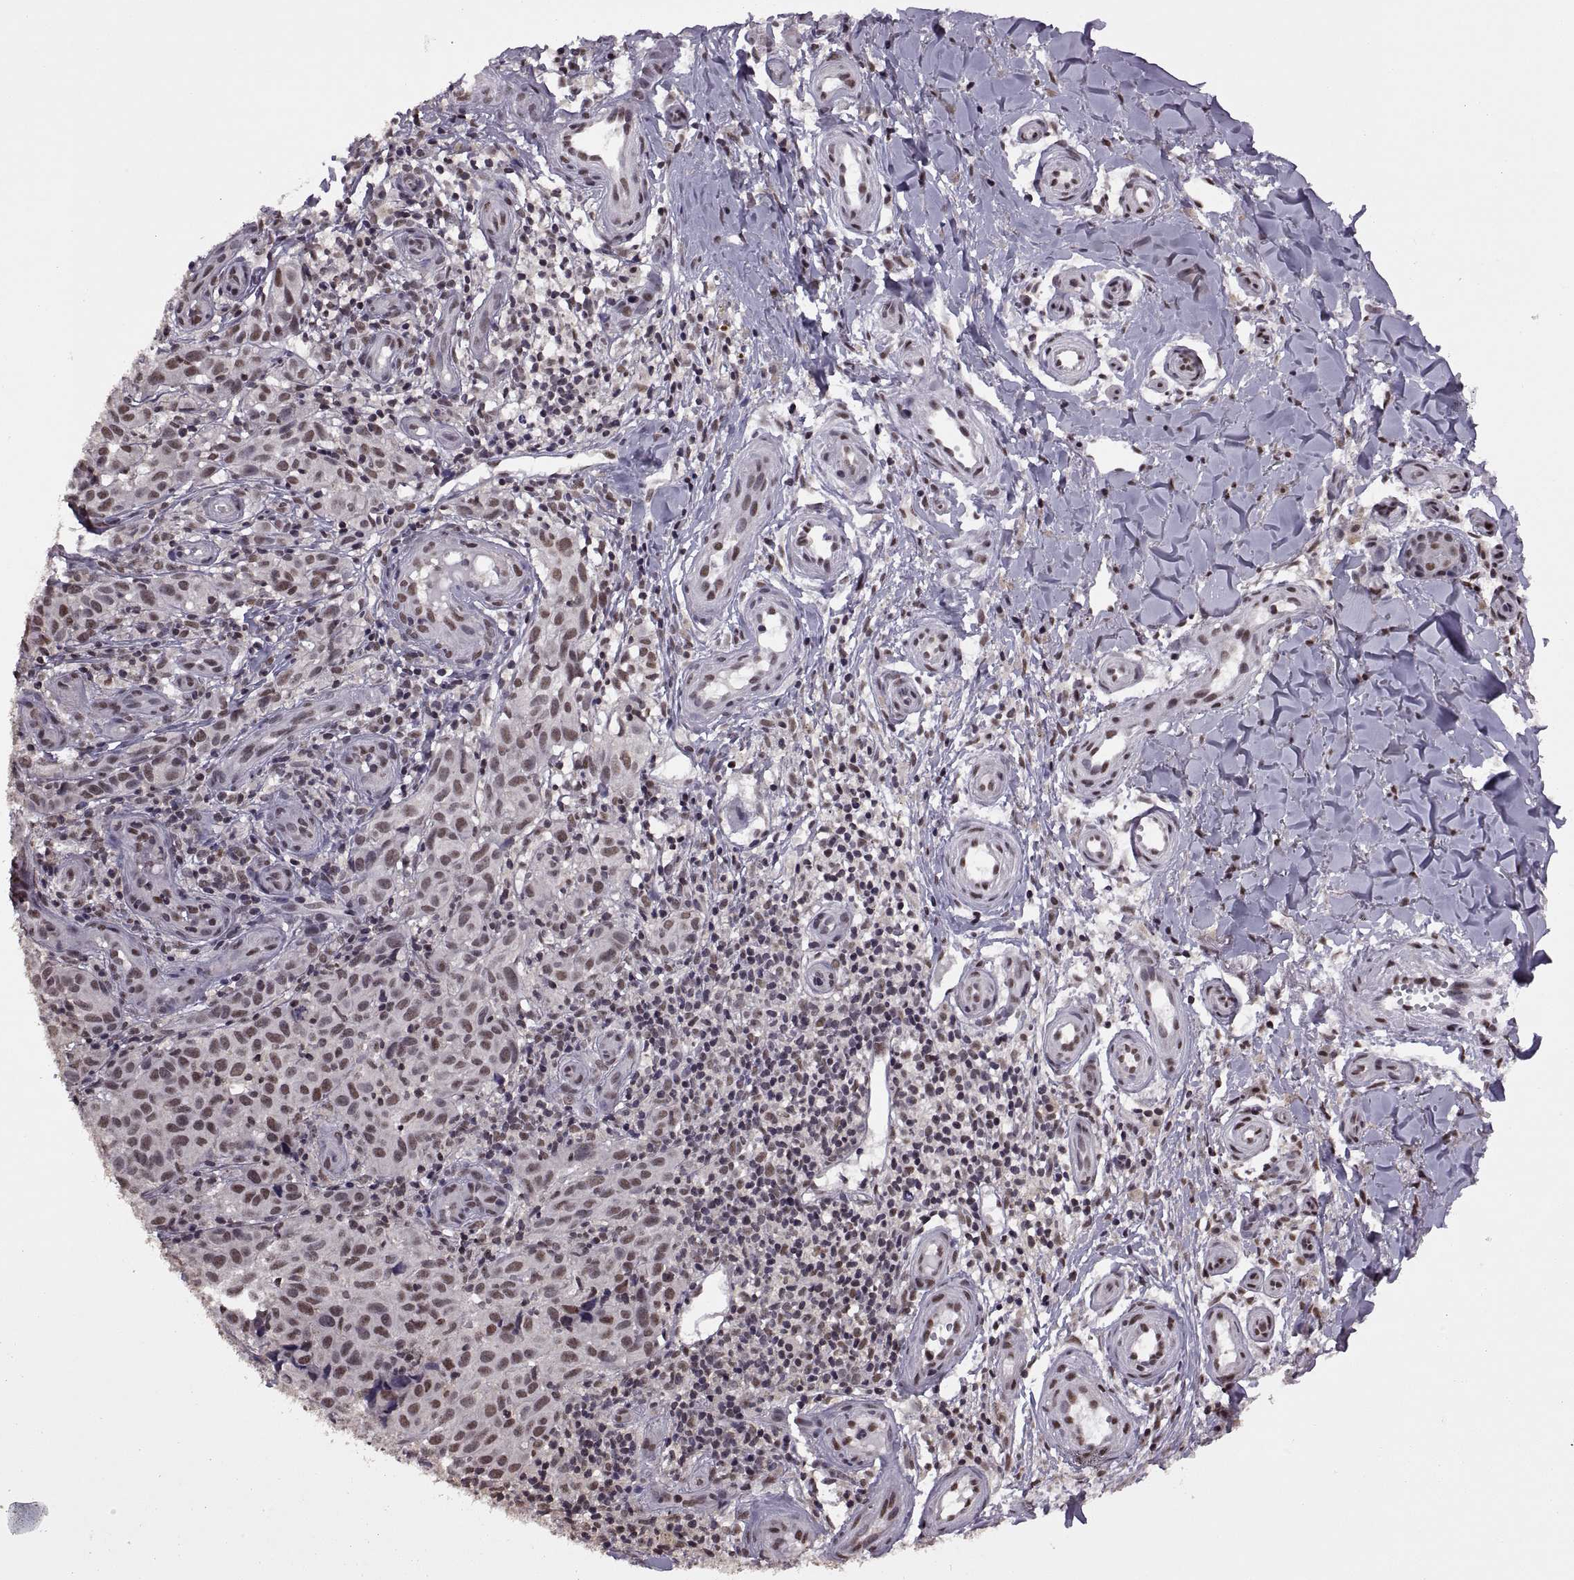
{"staining": {"intensity": "moderate", "quantity": "25%-75%", "location": "nuclear"}, "tissue": "melanoma", "cell_type": "Tumor cells", "image_type": "cancer", "snomed": [{"axis": "morphology", "description": "Malignant melanoma, NOS"}, {"axis": "topography", "description": "Skin"}], "caption": "Melanoma tissue displays moderate nuclear staining in approximately 25%-75% of tumor cells, visualized by immunohistochemistry.", "gene": "INTS3", "patient": {"sex": "female", "age": 53}}